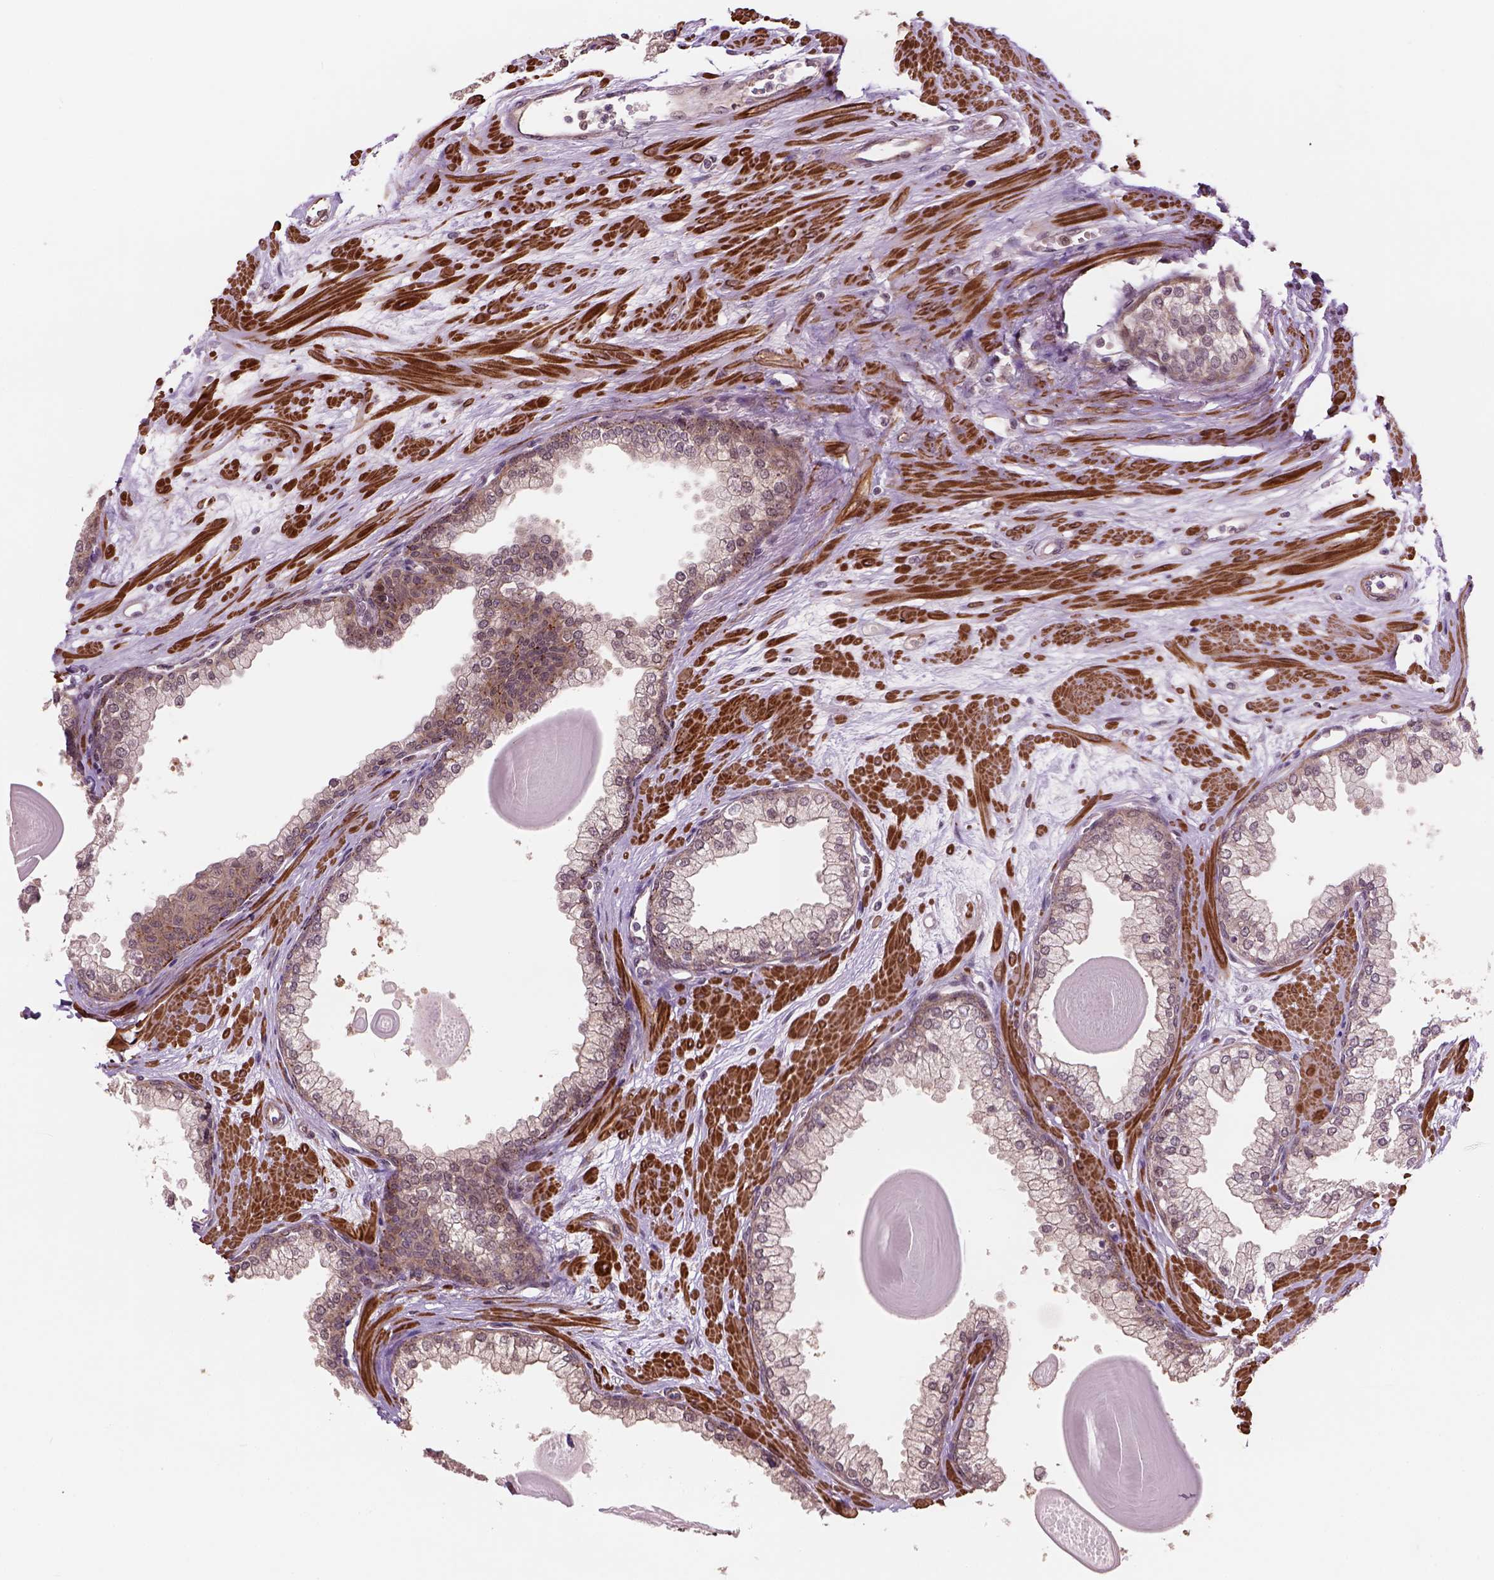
{"staining": {"intensity": "weak", "quantity": "25%-75%", "location": "cytoplasmic/membranous,nuclear"}, "tissue": "prostate", "cell_type": "Glandular cells", "image_type": "normal", "snomed": [{"axis": "morphology", "description": "Normal tissue, NOS"}, {"axis": "topography", "description": "Prostate"}, {"axis": "topography", "description": "Peripheral nerve tissue"}], "caption": "Weak cytoplasmic/membranous,nuclear protein staining is identified in about 25%-75% of glandular cells in prostate. Ihc stains the protein of interest in brown and the nuclei are stained blue.", "gene": "PSMD11", "patient": {"sex": "male", "age": 61}}